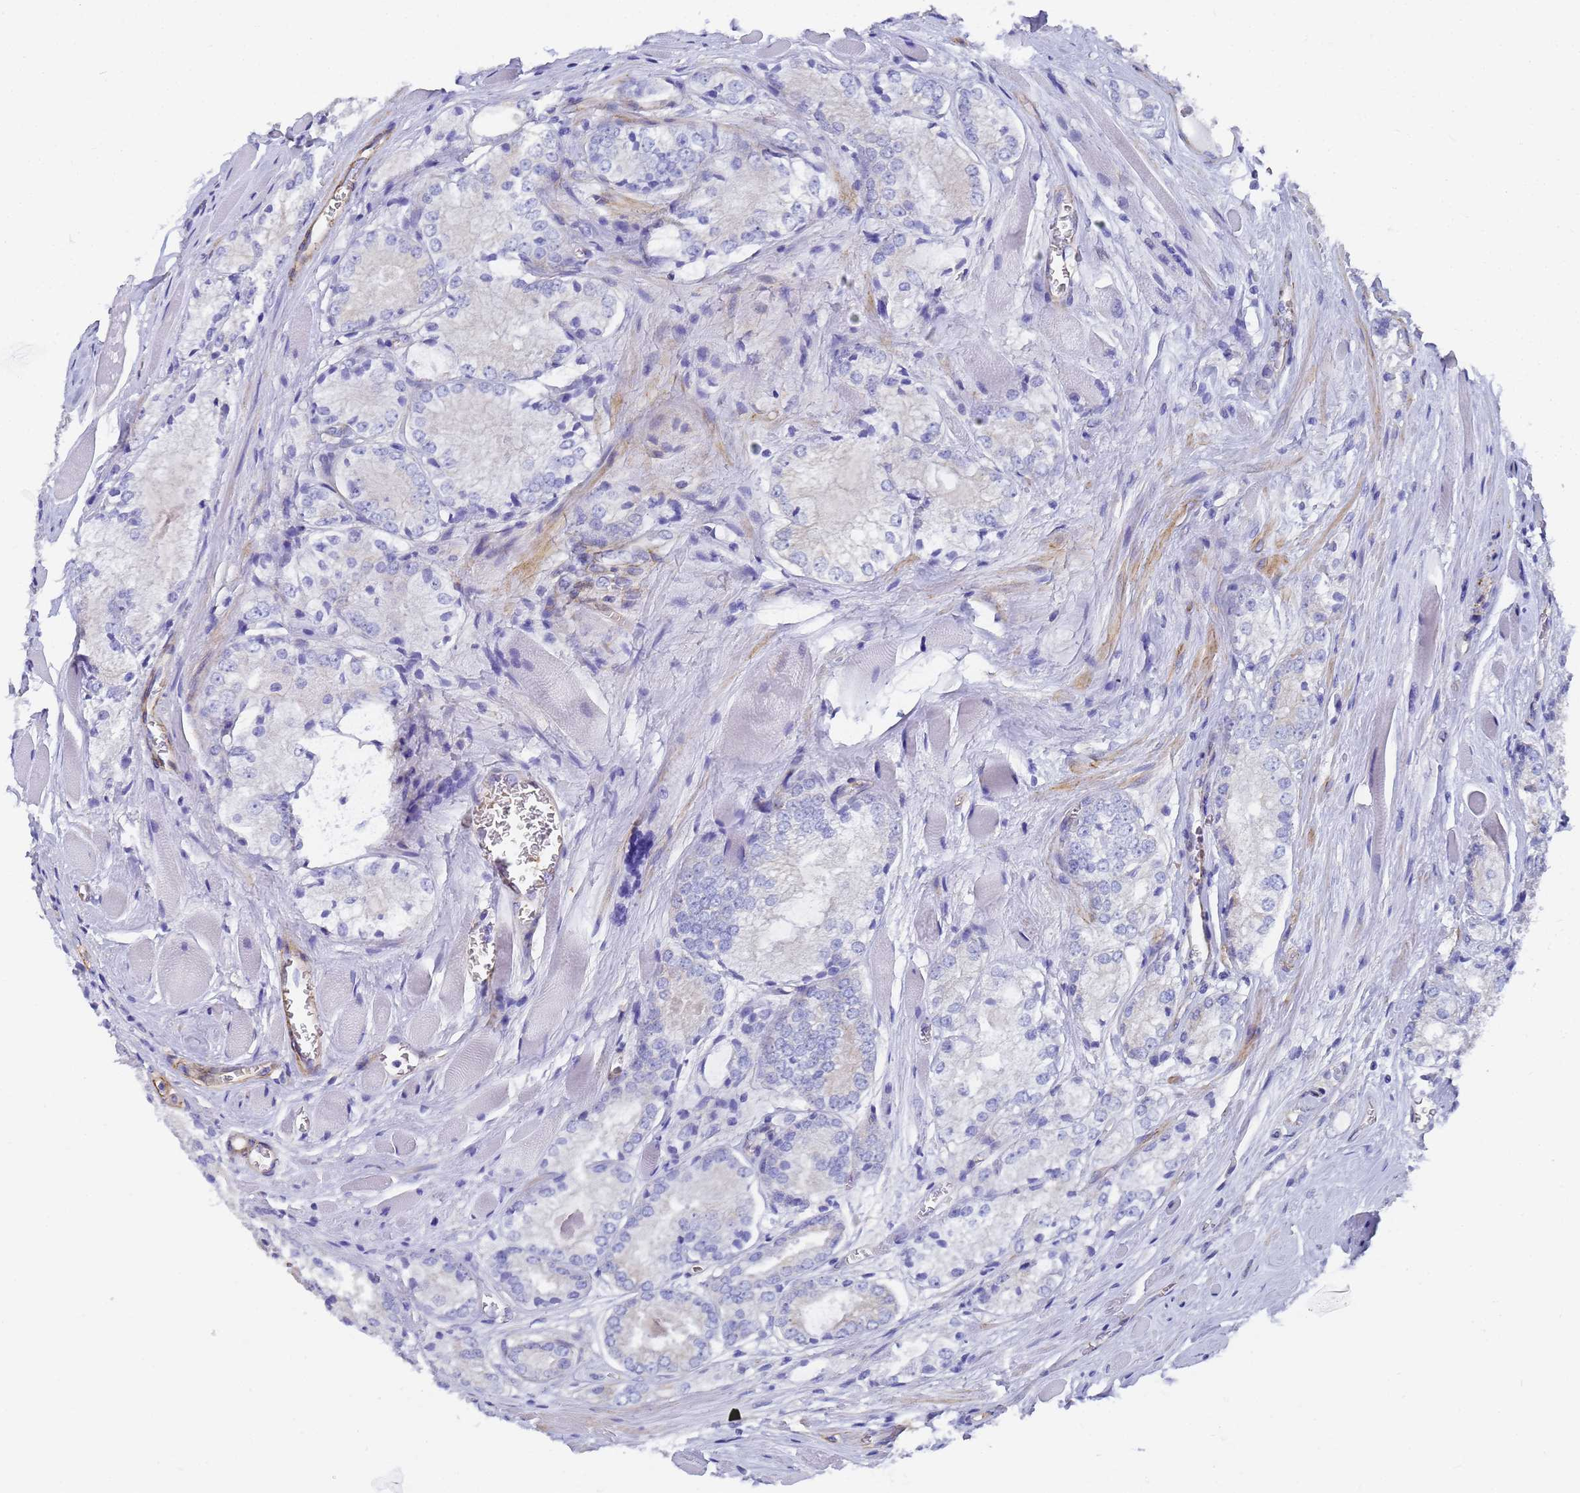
{"staining": {"intensity": "negative", "quantity": "none", "location": "none"}, "tissue": "prostate cancer", "cell_type": "Tumor cells", "image_type": "cancer", "snomed": [{"axis": "morphology", "description": "Adenocarcinoma, Low grade"}, {"axis": "topography", "description": "Prostate"}], "caption": "This is an immunohistochemistry image of prostate cancer. There is no expression in tumor cells.", "gene": "TUBB1", "patient": {"sex": "male", "age": 67}}